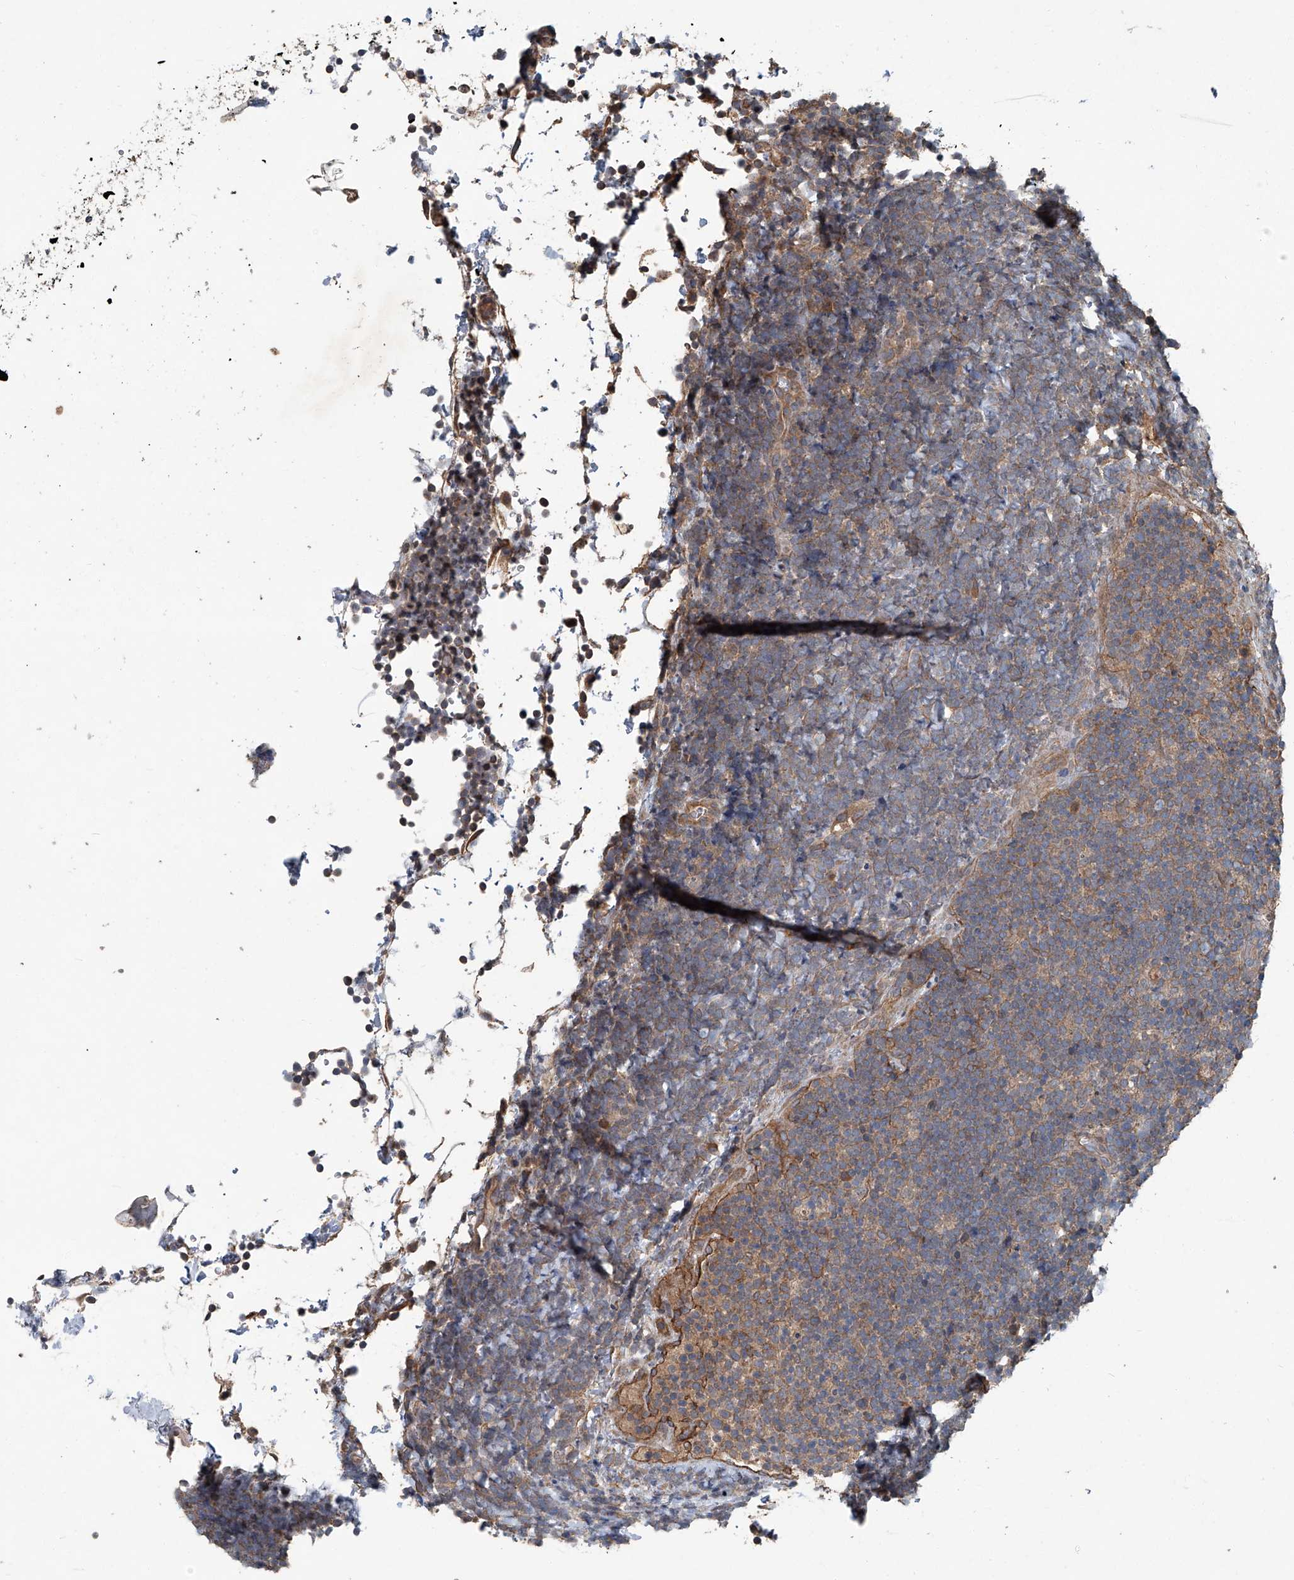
{"staining": {"intensity": "moderate", "quantity": "<25%", "location": "cytoplasmic/membranous"}, "tissue": "lymphoma", "cell_type": "Tumor cells", "image_type": "cancer", "snomed": [{"axis": "morphology", "description": "Malignant lymphoma, non-Hodgkin's type, High grade"}, {"axis": "topography", "description": "Lymph node"}], "caption": "Immunohistochemical staining of human high-grade malignant lymphoma, non-Hodgkin's type demonstrates moderate cytoplasmic/membranous protein expression in approximately <25% of tumor cells.", "gene": "ANKRD34A", "patient": {"sex": "male", "age": 13}}